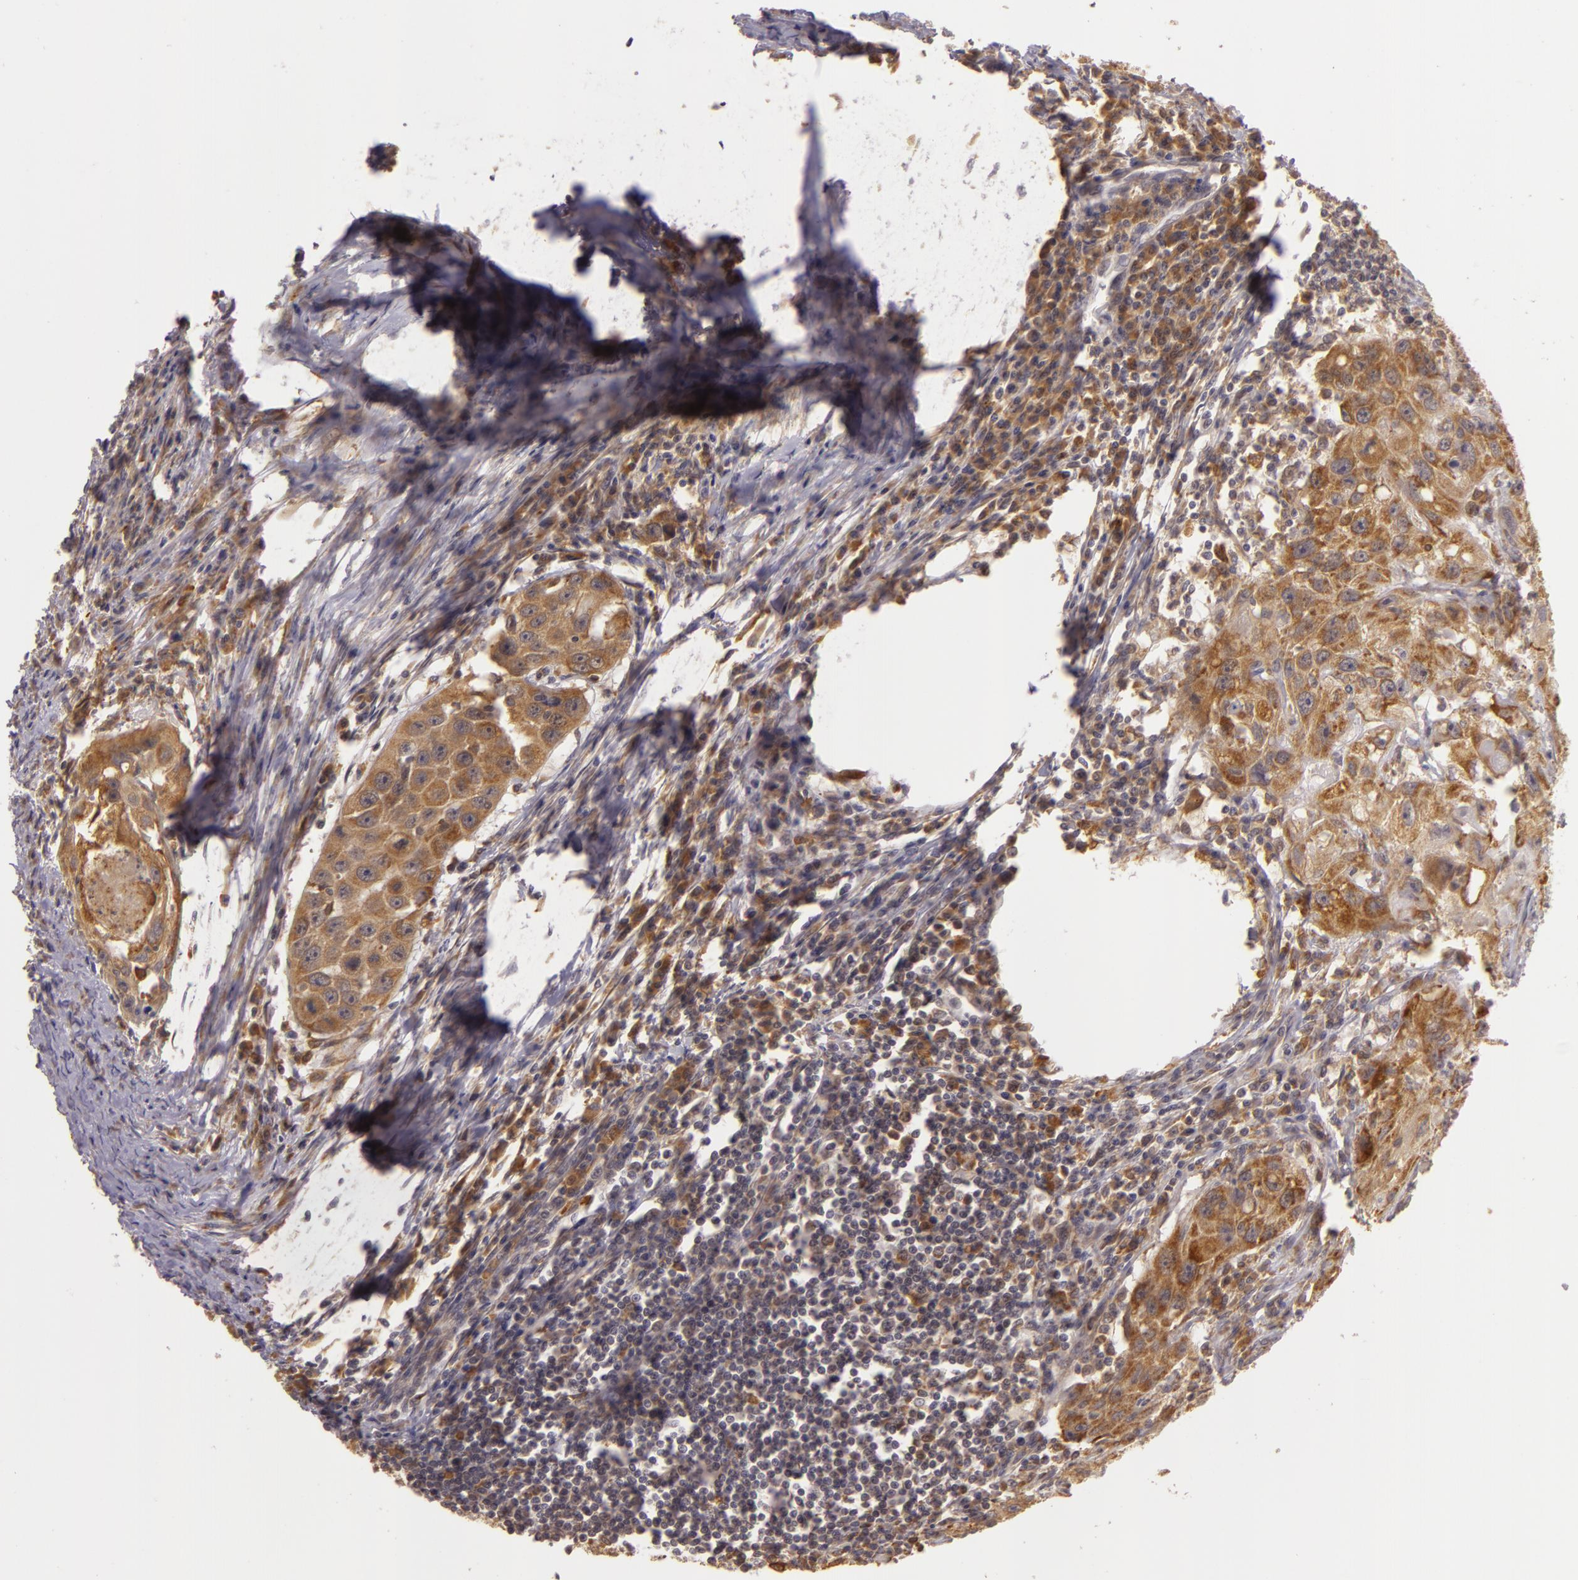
{"staining": {"intensity": "moderate", "quantity": ">75%", "location": "cytoplasmic/membranous"}, "tissue": "head and neck cancer", "cell_type": "Tumor cells", "image_type": "cancer", "snomed": [{"axis": "morphology", "description": "Squamous cell carcinoma, NOS"}, {"axis": "topography", "description": "Head-Neck"}], "caption": "Immunohistochemical staining of human head and neck cancer displays moderate cytoplasmic/membranous protein positivity in approximately >75% of tumor cells.", "gene": "PPP1R3F", "patient": {"sex": "male", "age": 64}}